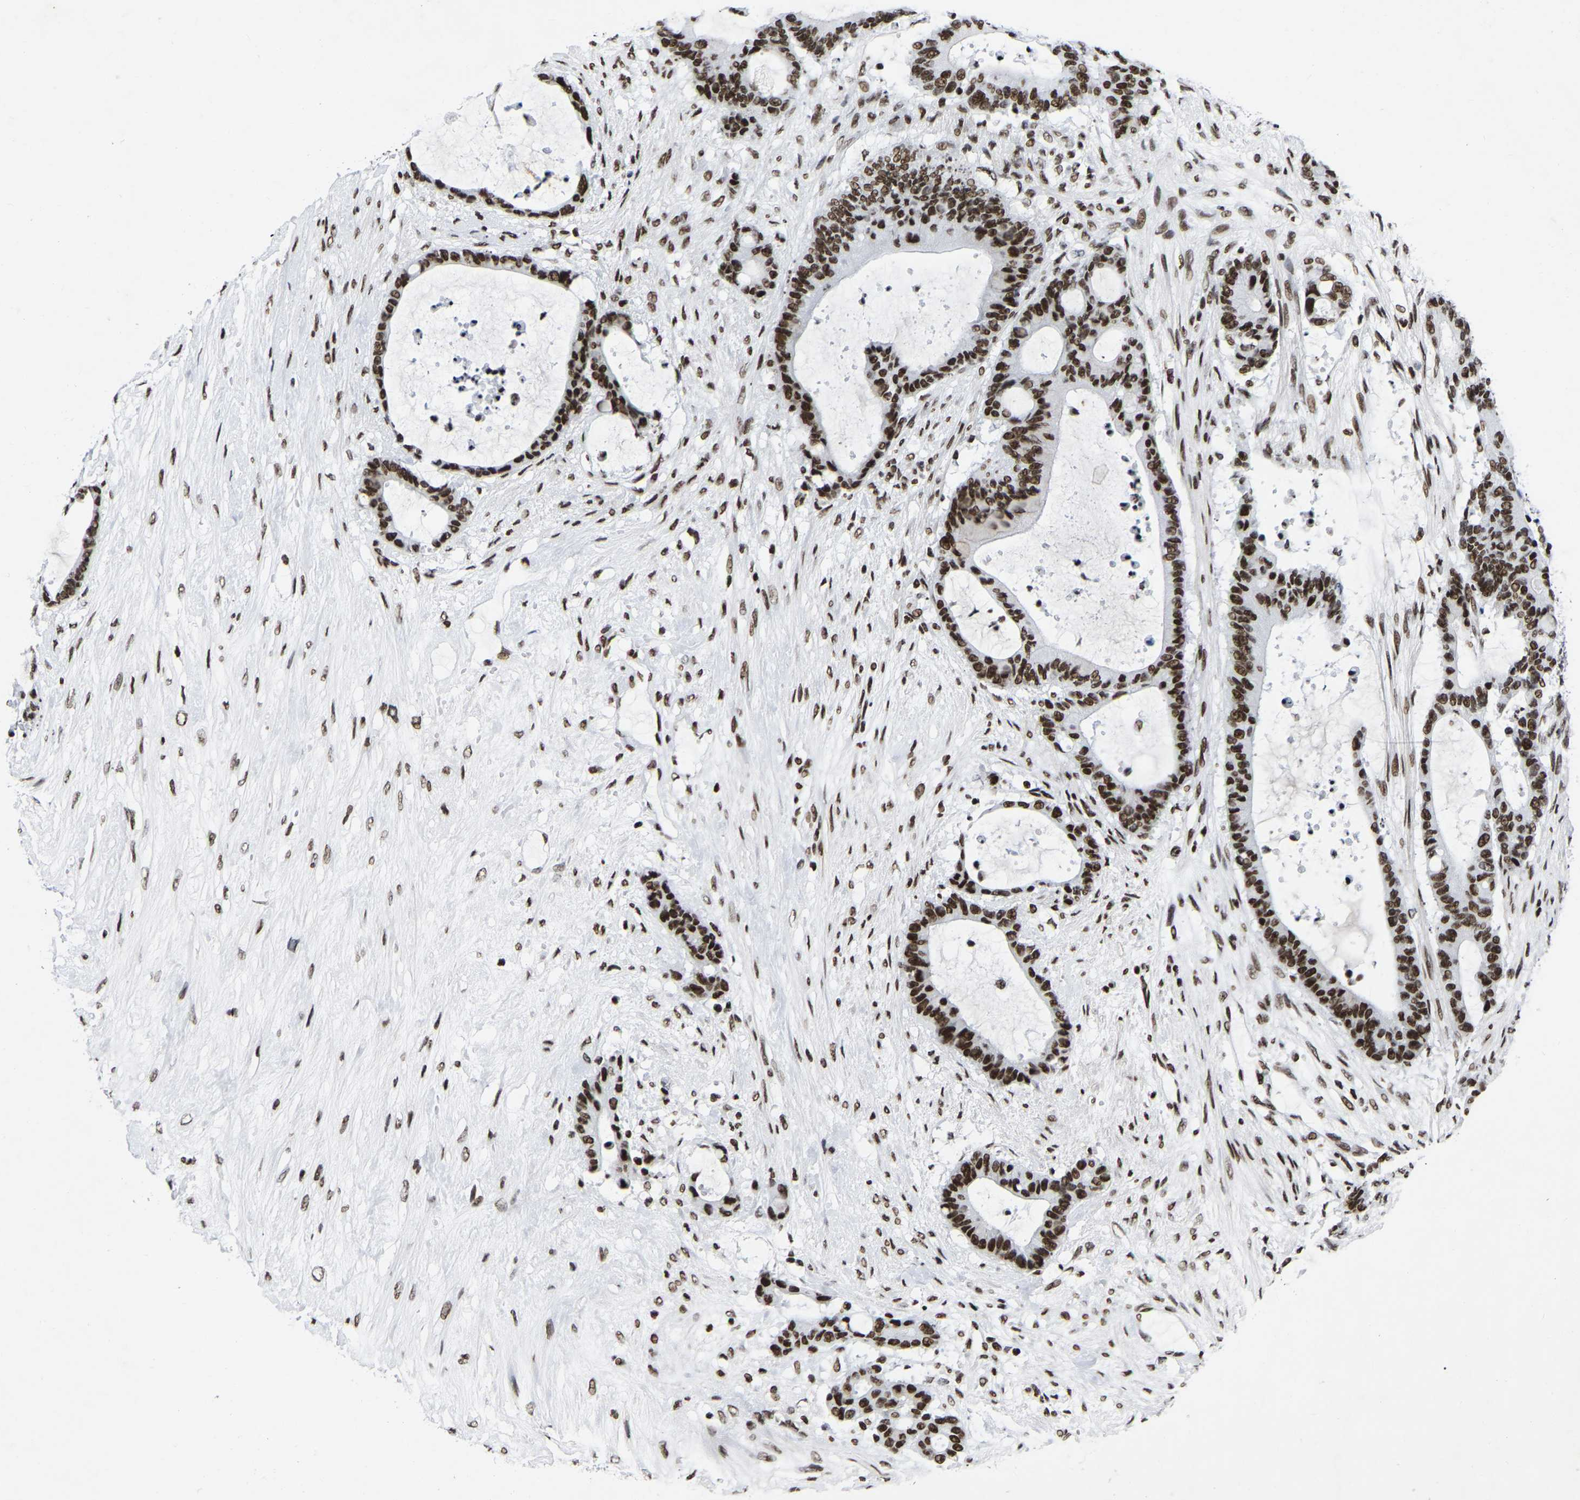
{"staining": {"intensity": "strong", "quantity": ">75%", "location": "nuclear"}, "tissue": "liver cancer", "cell_type": "Tumor cells", "image_type": "cancer", "snomed": [{"axis": "morphology", "description": "Cholangiocarcinoma"}, {"axis": "topography", "description": "Liver"}], "caption": "Human liver cancer stained for a protein (brown) shows strong nuclear positive expression in about >75% of tumor cells.", "gene": "PRCC", "patient": {"sex": "female", "age": 73}}